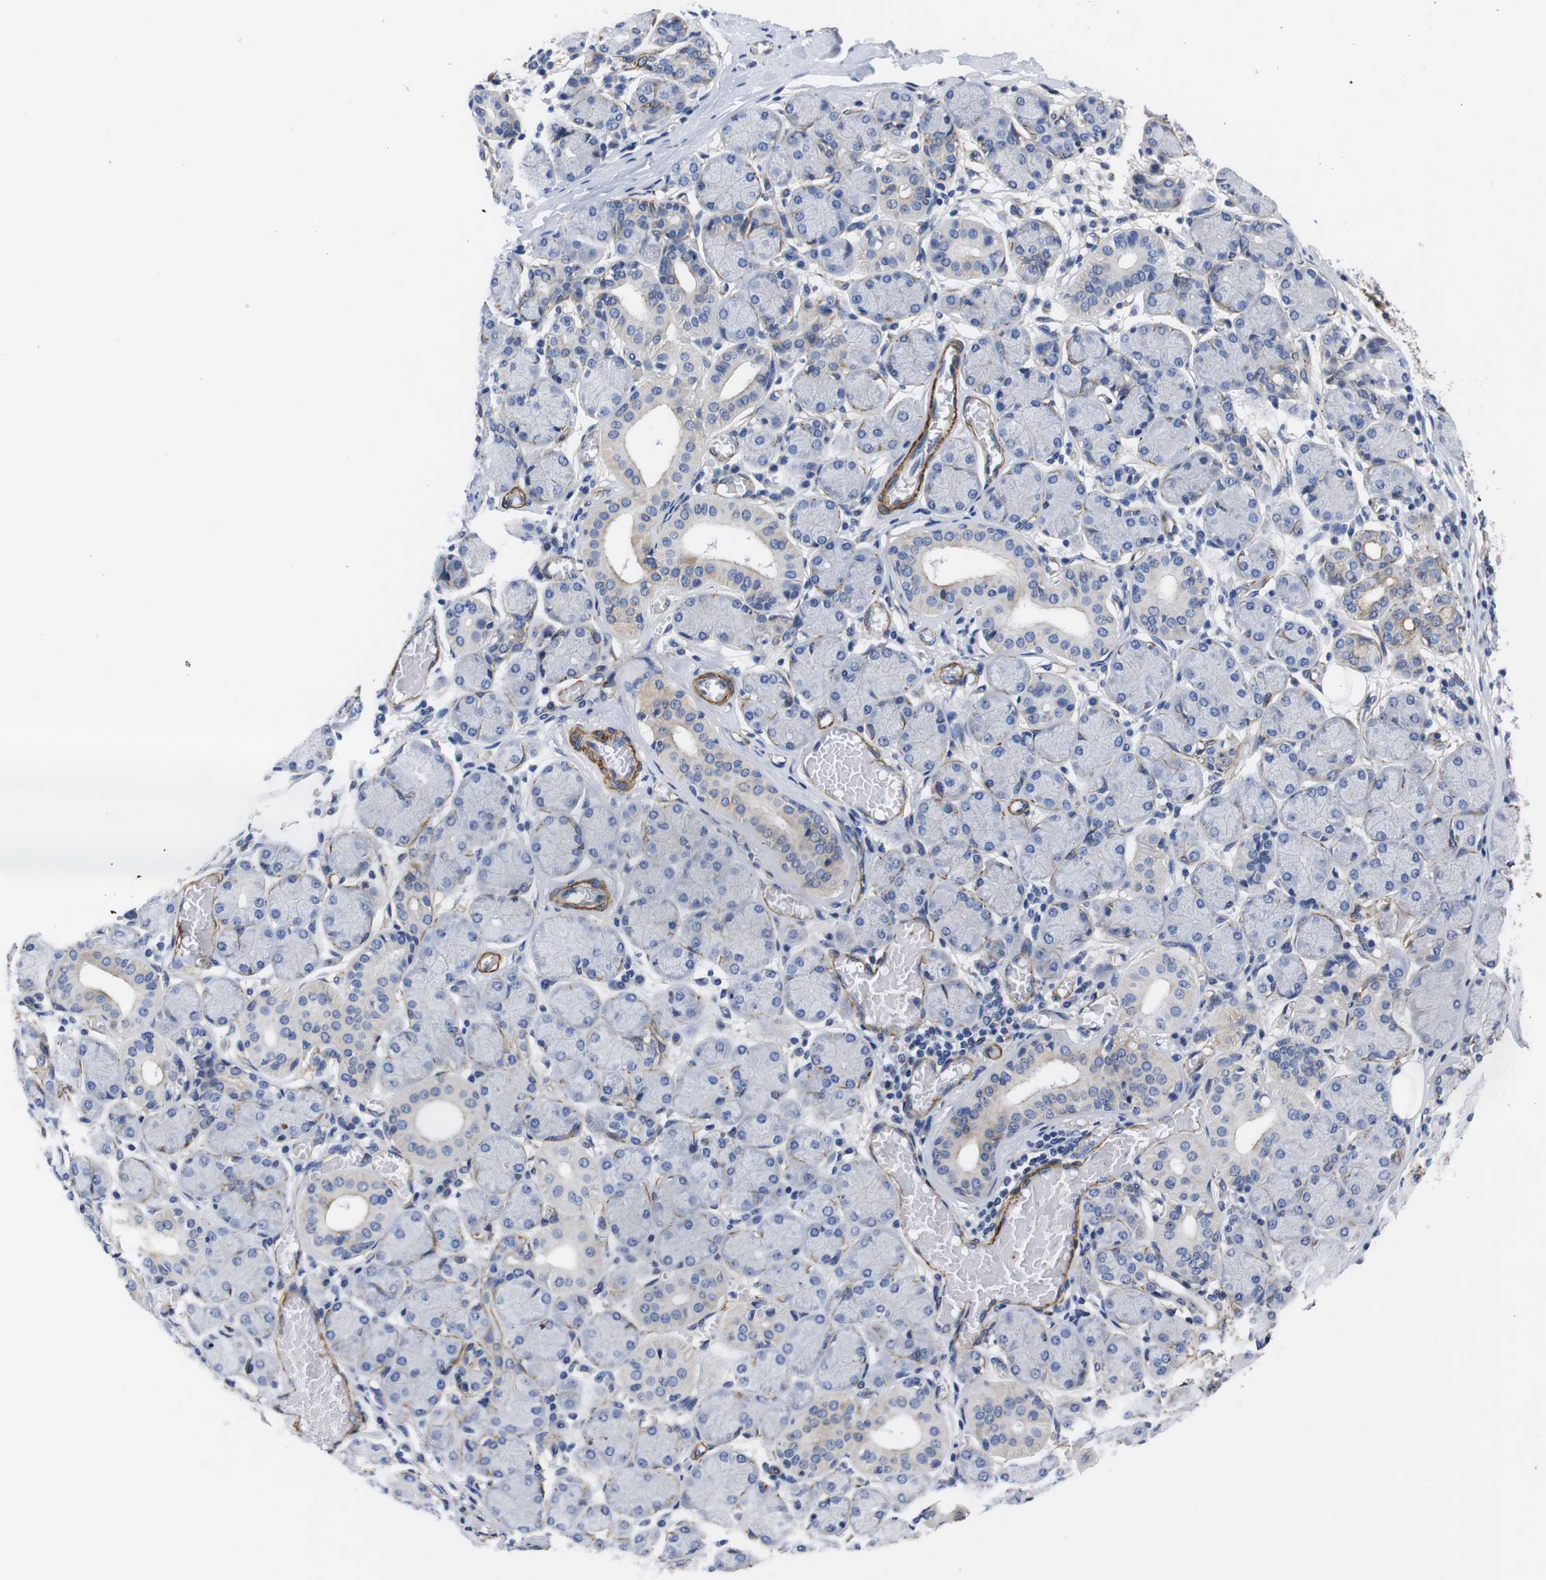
{"staining": {"intensity": "weak", "quantity": "<25%", "location": "cytoplasmic/membranous"}, "tissue": "salivary gland", "cell_type": "Glandular cells", "image_type": "normal", "snomed": [{"axis": "morphology", "description": "Normal tissue, NOS"}, {"axis": "topography", "description": "Salivary gland"}], "caption": "Immunohistochemistry (IHC) image of normal human salivary gland stained for a protein (brown), which reveals no staining in glandular cells.", "gene": "WNT10A", "patient": {"sex": "female", "age": 24}}